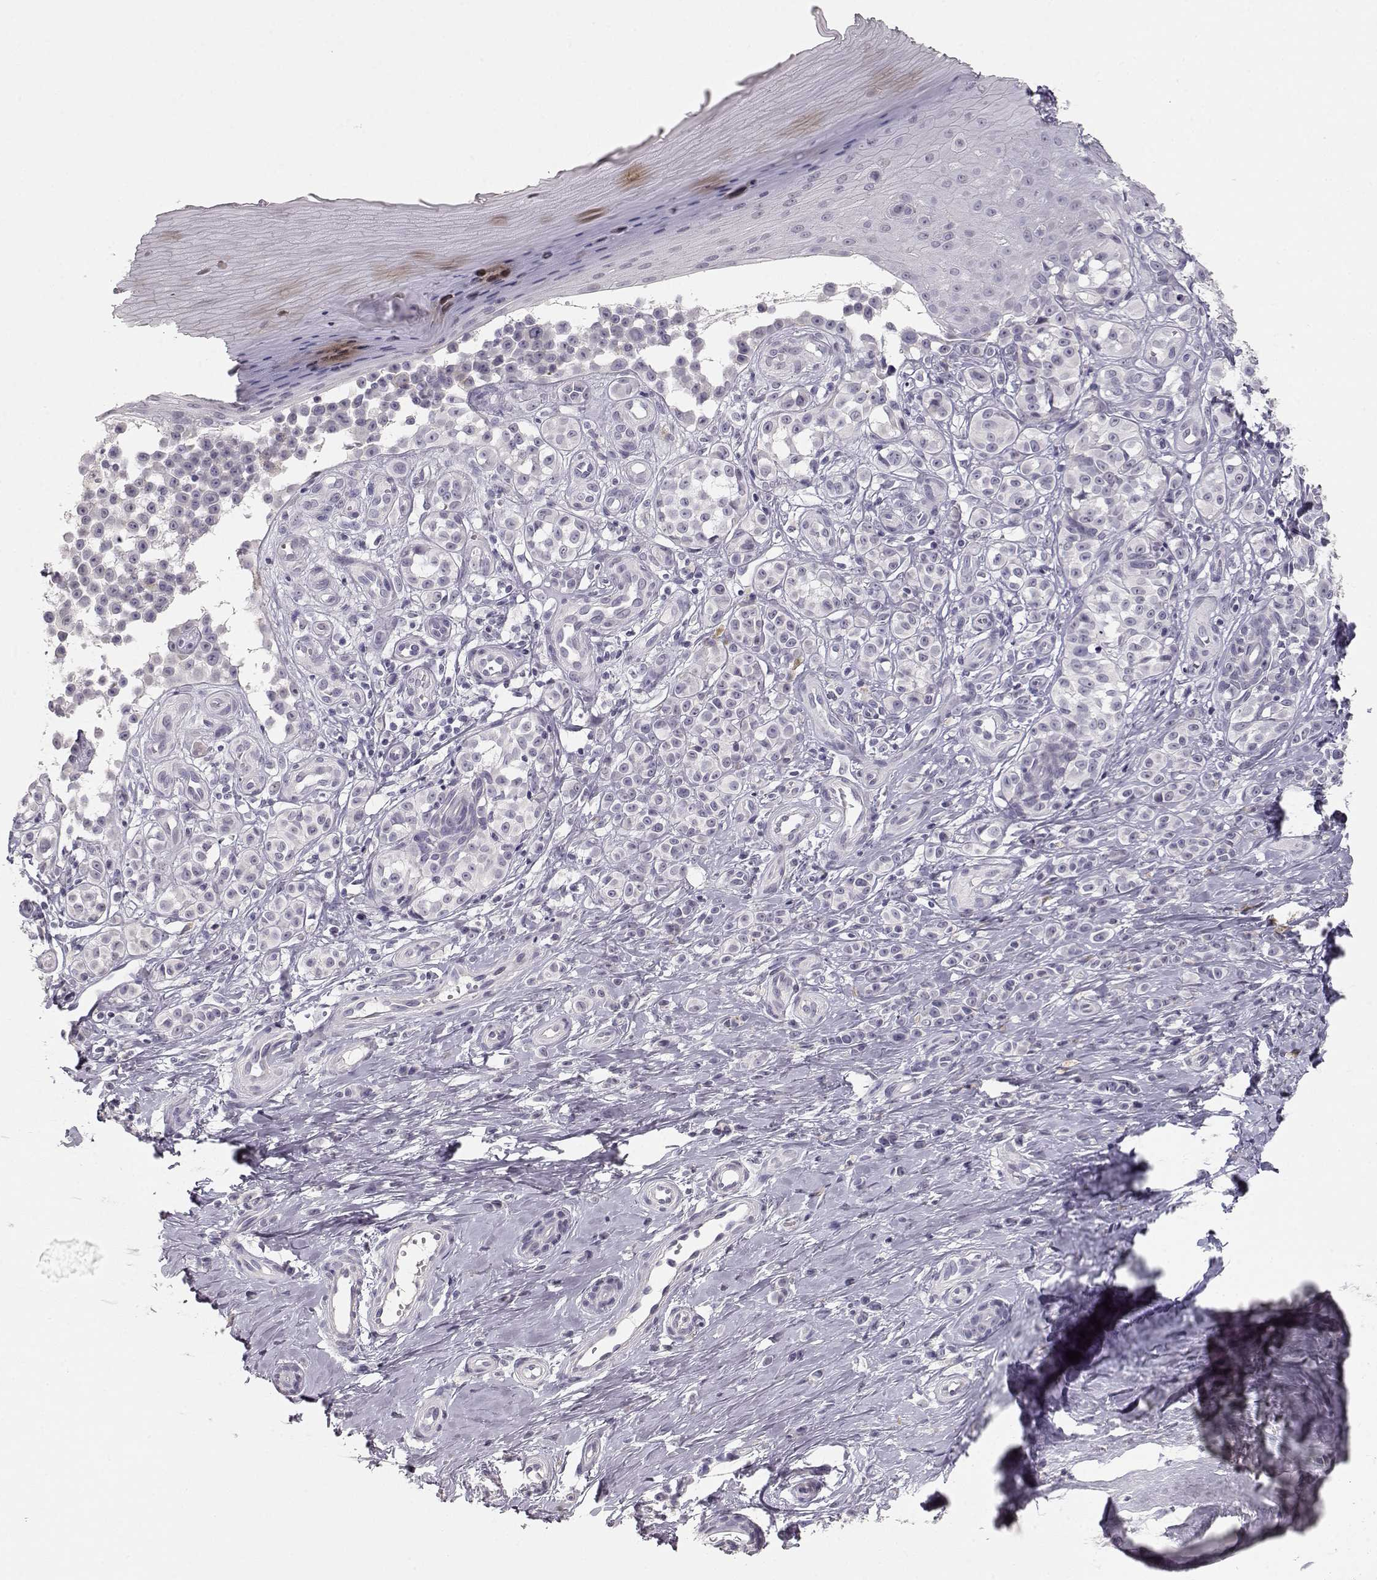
{"staining": {"intensity": "negative", "quantity": "none", "location": "none"}, "tissue": "melanoma", "cell_type": "Tumor cells", "image_type": "cancer", "snomed": [{"axis": "morphology", "description": "Malignant melanoma, NOS"}, {"axis": "topography", "description": "Skin"}], "caption": "This is a histopathology image of immunohistochemistry staining of malignant melanoma, which shows no staining in tumor cells.", "gene": "TKTL1", "patient": {"sex": "female", "age": 76}}